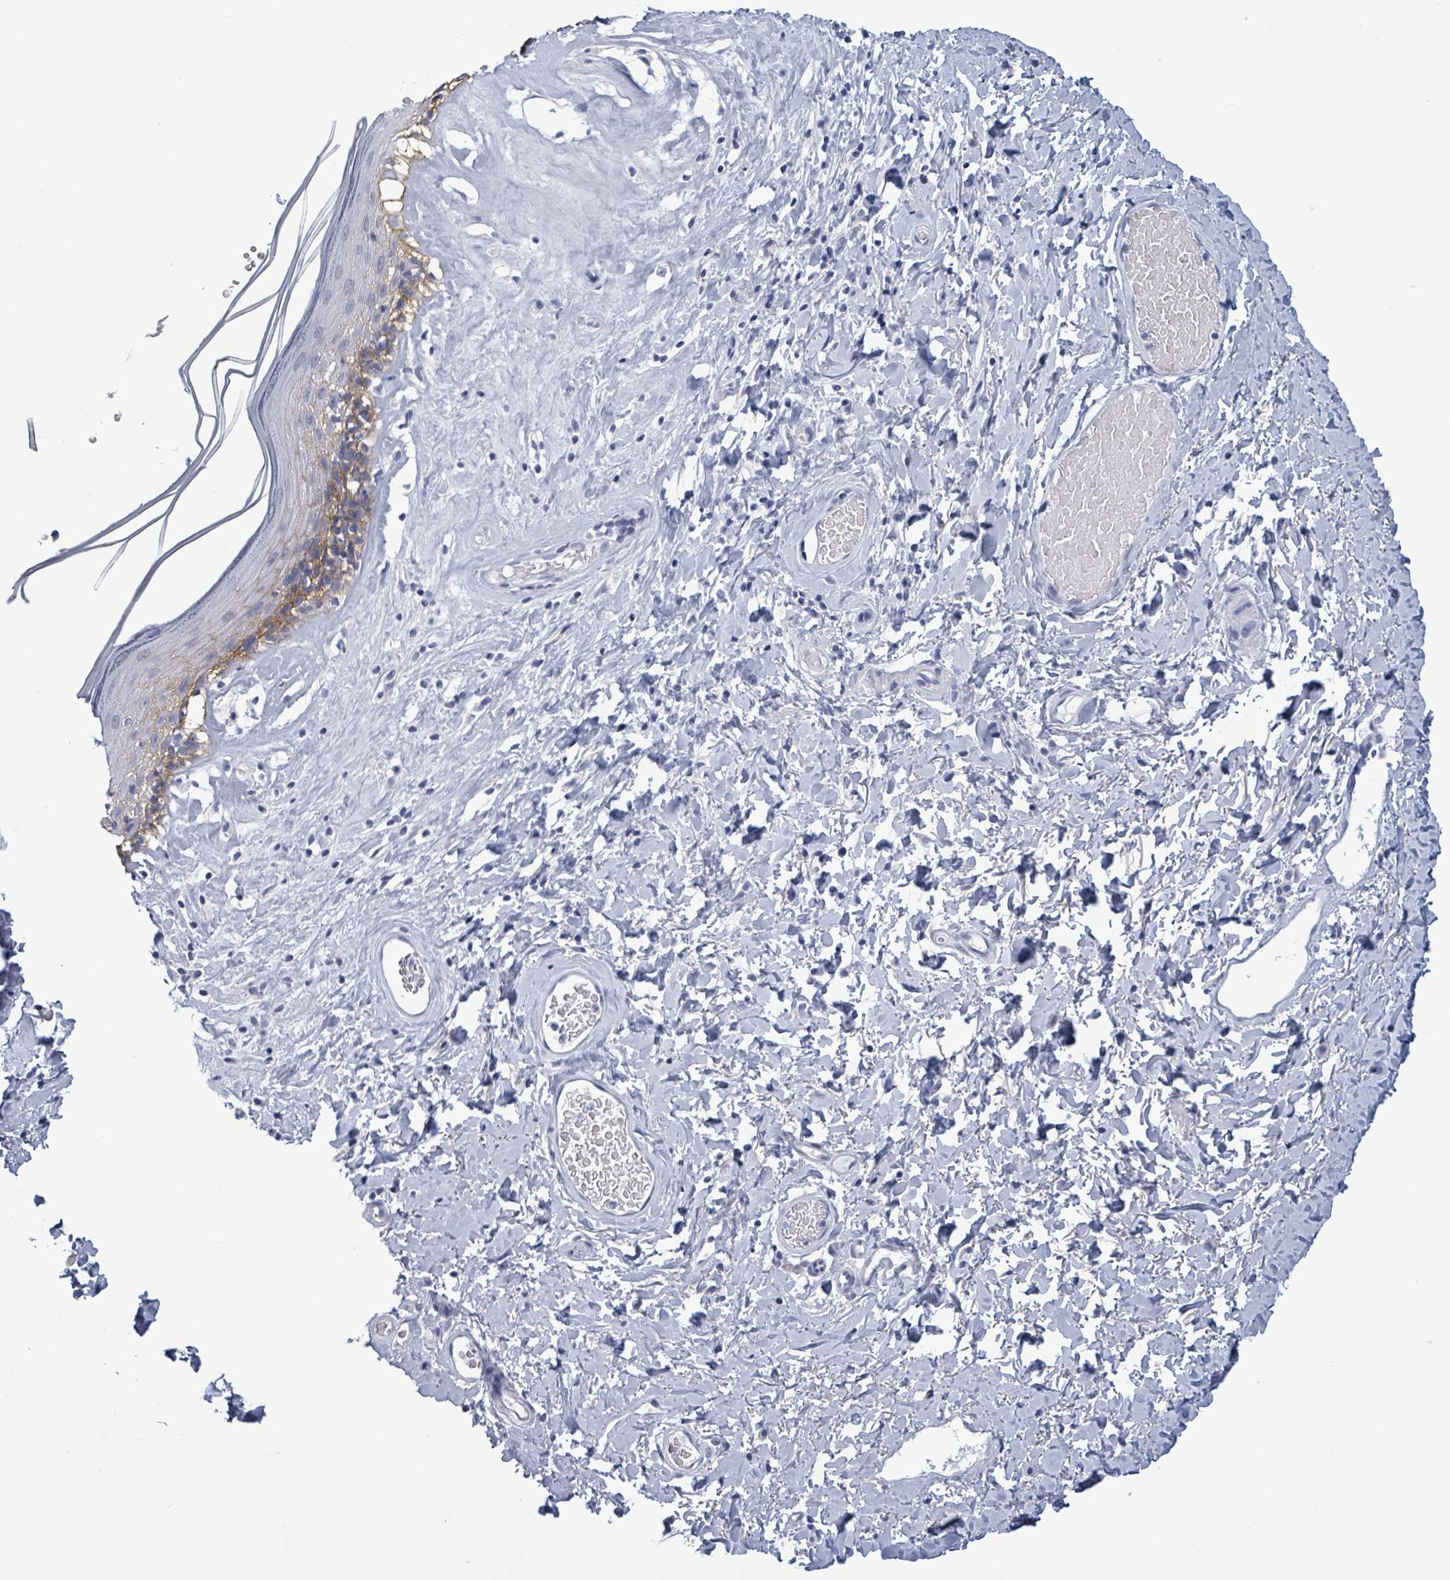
{"staining": {"intensity": "moderate", "quantity": "<25%", "location": "cytoplasmic/membranous"}, "tissue": "skin", "cell_type": "Epidermal cells", "image_type": "normal", "snomed": [{"axis": "morphology", "description": "Normal tissue, NOS"}, {"axis": "morphology", "description": "Inflammation, NOS"}, {"axis": "topography", "description": "Vulva"}], "caption": "Protein analysis of benign skin displays moderate cytoplasmic/membranous expression in approximately <25% of epidermal cells.", "gene": "BSG", "patient": {"sex": "female", "age": 86}}